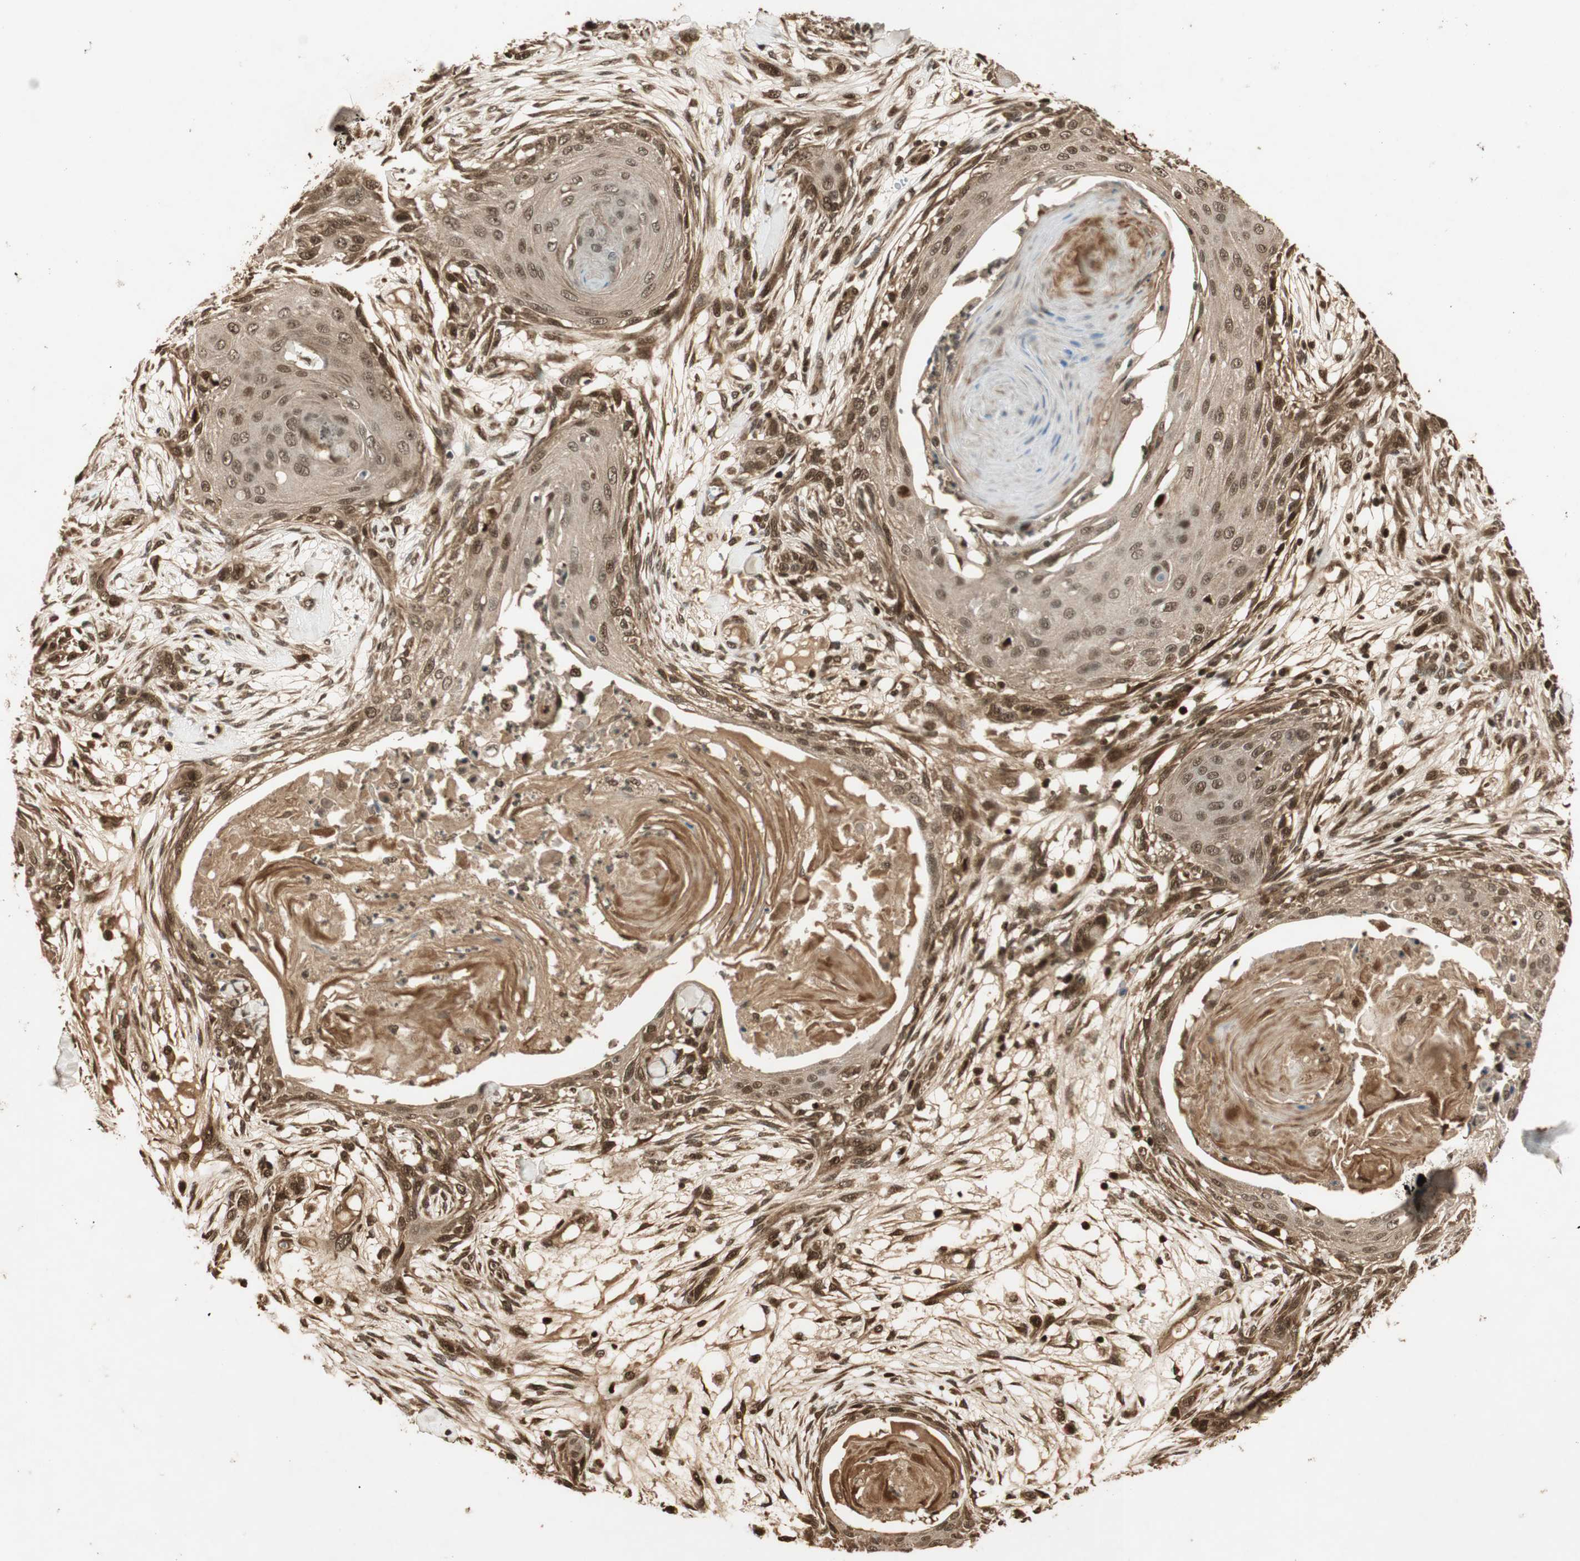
{"staining": {"intensity": "moderate", "quantity": ">75%", "location": "cytoplasmic/membranous,nuclear"}, "tissue": "skin cancer", "cell_type": "Tumor cells", "image_type": "cancer", "snomed": [{"axis": "morphology", "description": "Squamous cell carcinoma, NOS"}, {"axis": "topography", "description": "Skin"}], "caption": "This micrograph demonstrates IHC staining of squamous cell carcinoma (skin), with medium moderate cytoplasmic/membranous and nuclear expression in about >75% of tumor cells.", "gene": "RPA3", "patient": {"sex": "female", "age": 59}}